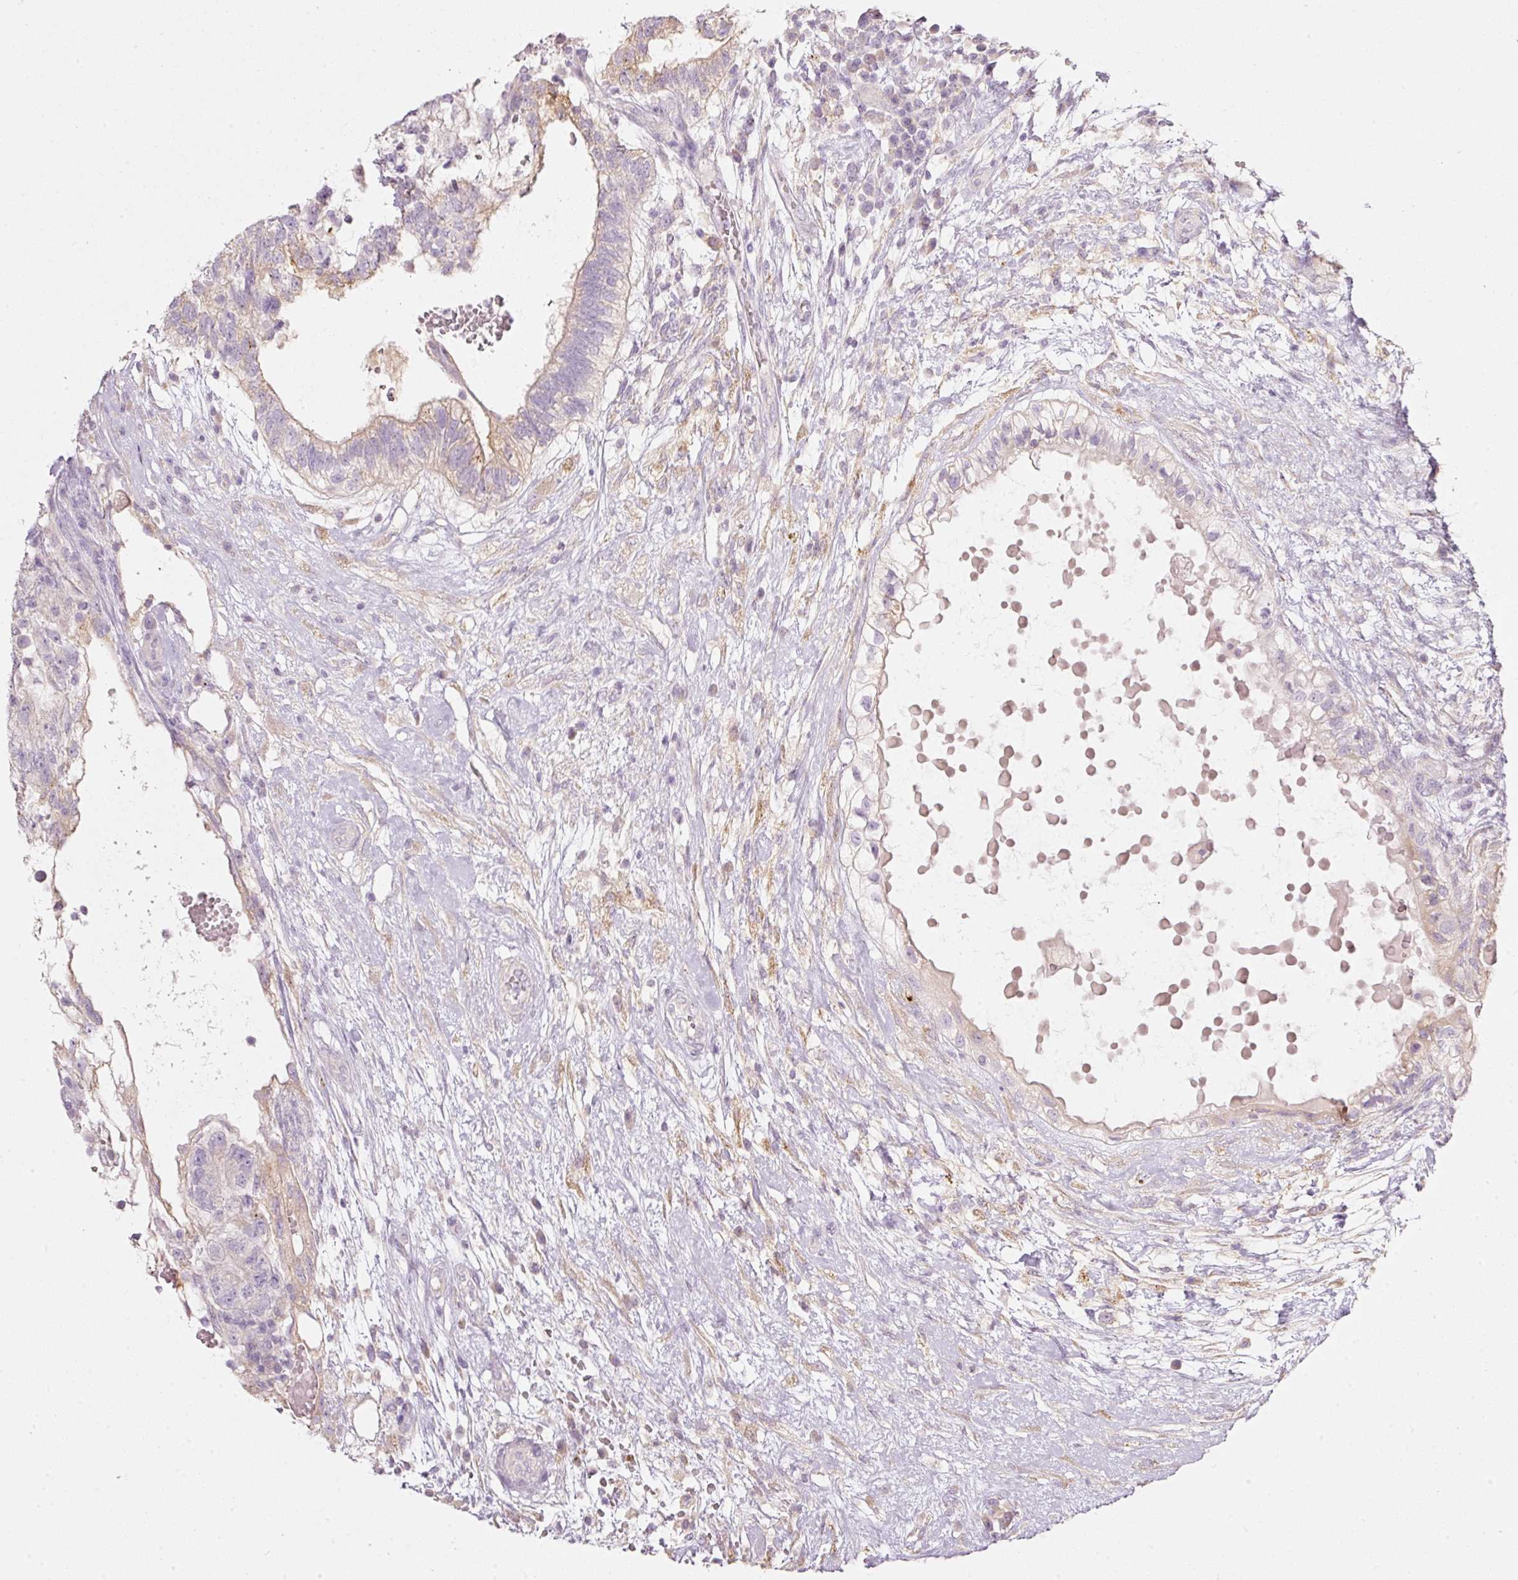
{"staining": {"intensity": "moderate", "quantity": "<25%", "location": "cytoplasmic/membranous"}, "tissue": "testis cancer", "cell_type": "Tumor cells", "image_type": "cancer", "snomed": [{"axis": "morphology", "description": "Normal tissue, NOS"}, {"axis": "morphology", "description": "Carcinoma, Embryonal, NOS"}, {"axis": "topography", "description": "Testis"}], "caption": "This is a photomicrograph of immunohistochemistry (IHC) staining of testis cancer (embryonal carcinoma), which shows moderate positivity in the cytoplasmic/membranous of tumor cells.", "gene": "PDXDC1", "patient": {"sex": "male", "age": 32}}